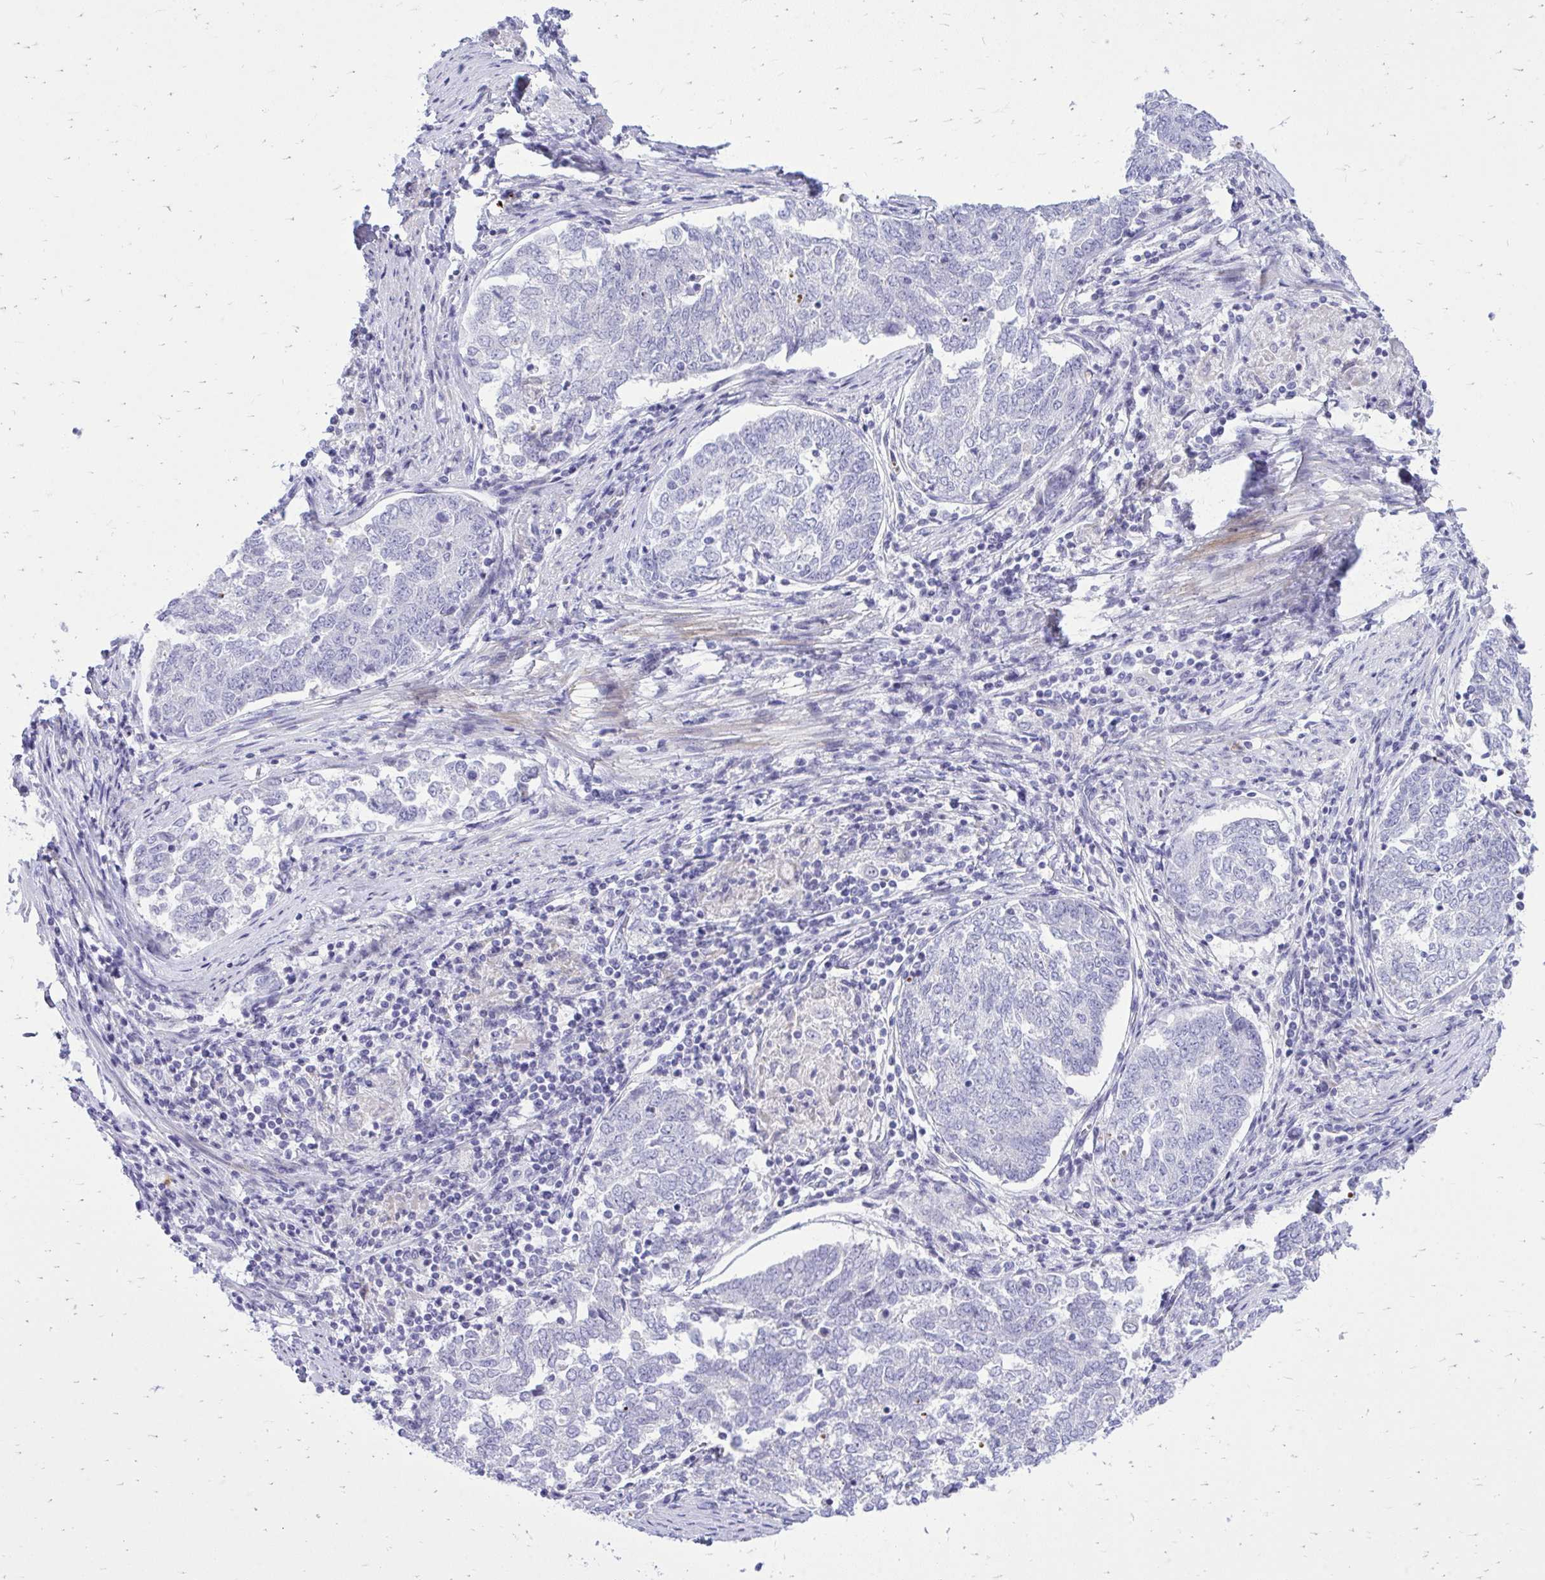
{"staining": {"intensity": "negative", "quantity": "none", "location": "none"}, "tissue": "endometrial cancer", "cell_type": "Tumor cells", "image_type": "cancer", "snomed": [{"axis": "morphology", "description": "Adenocarcinoma, NOS"}, {"axis": "topography", "description": "Endometrium"}], "caption": "IHC micrograph of human endometrial cancer stained for a protein (brown), which displays no staining in tumor cells. (DAB IHC visualized using brightfield microscopy, high magnification).", "gene": "GABRA1", "patient": {"sex": "female", "age": 80}}